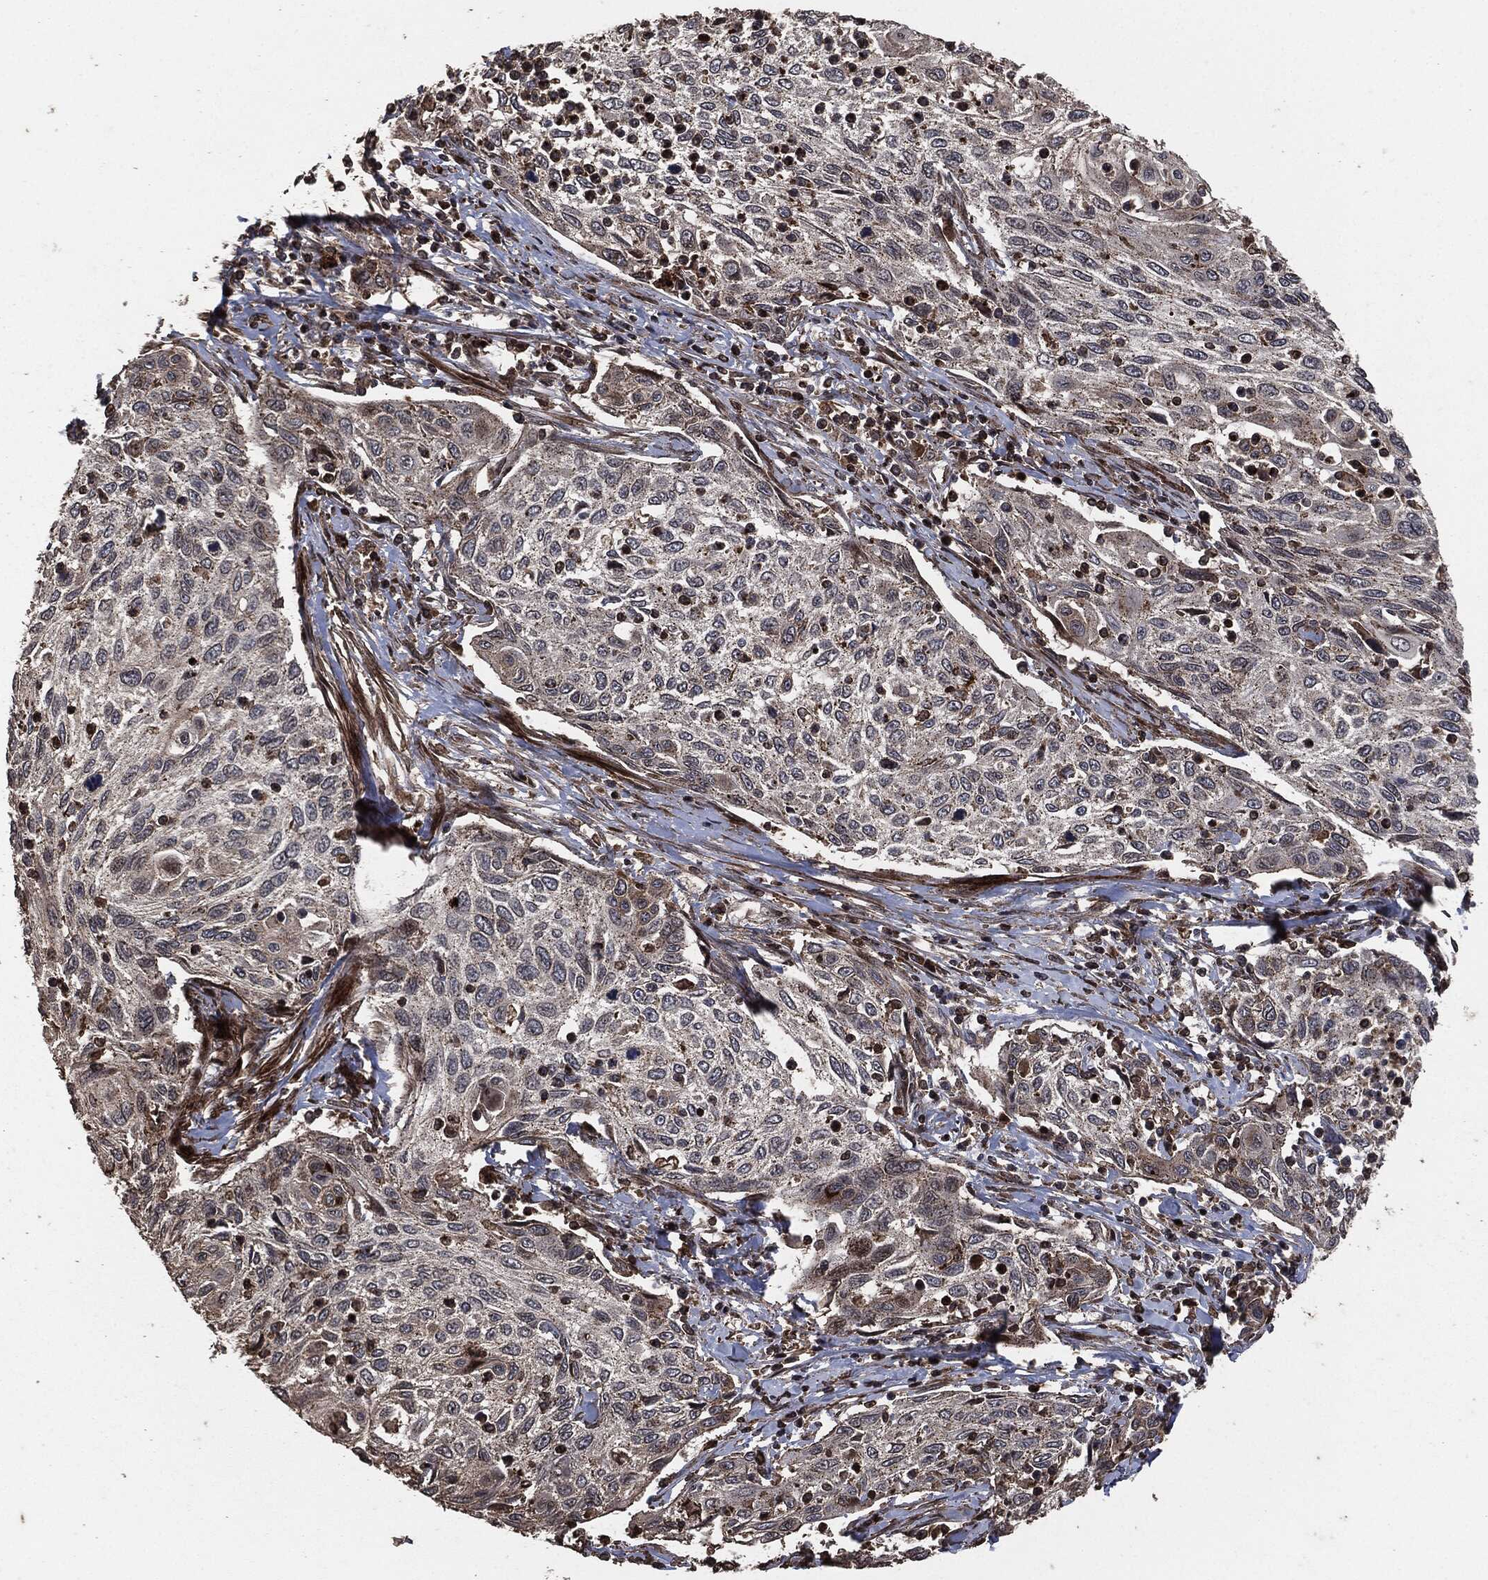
{"staining": {"intensity": "negative", "quantity": "none", "location": "none"}, "tissue": "cervical cancer", "cell_type": "Tumor cells", "image_type": "cancer", "snomed": [{"axis": "morphology", "description": "Squamous cell carcinoma, NOS"}, {"axis": "topography", "description": "Cervix"}], "caption": "DAB (3,3'-diaminobenzidine) immunohistochemical staining of human squamous cell carcinoma (cervical) reveals no significant staining in tumor cells. (DAB (3,3'-diaminobenzidine) immunohistochemistry visualized using brightfield microscopy, high magnification).", "gene": "IFIT1", "patient": {"sex": "female", "age": 70}}